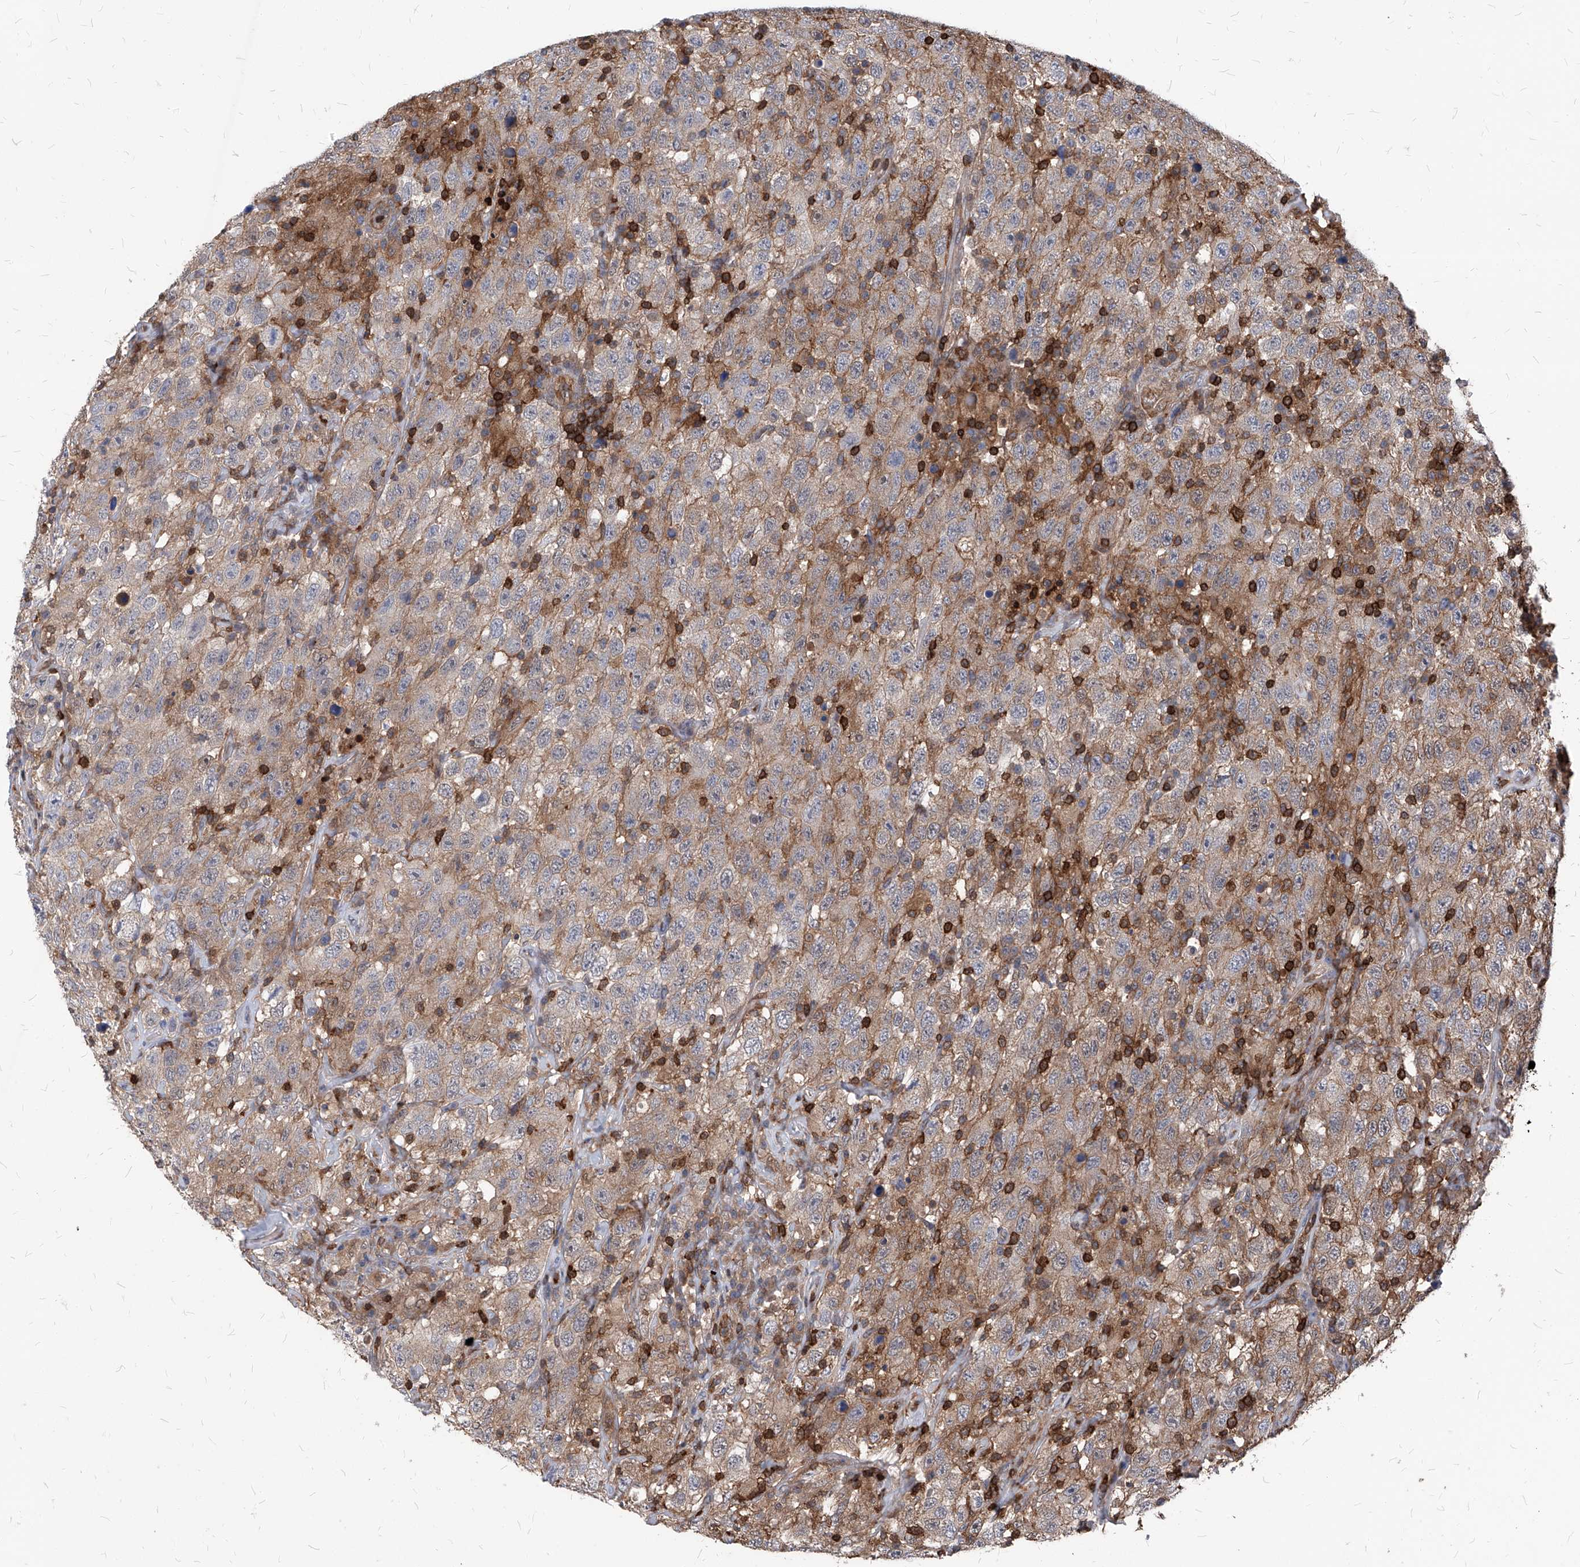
{"staining": {"intensity": "weak", "quantity": "<25%", "location": "cytoplasmic/membranous"}, "tissue": "testis cancer", "cell_type": "Tumor cells", "image_type": "cancer", "snomed": [{"axis": "morphology", "description": "Seminoma, NOS"}, {"axis": "topography", "description": "Testis"}], "caption": "IHC micrograph of testis cancer stained for a protein (brown), which displays no expression in tumor cells.", "gene": "ABRACL", "patient": {"sex": "male", "age": 65}}